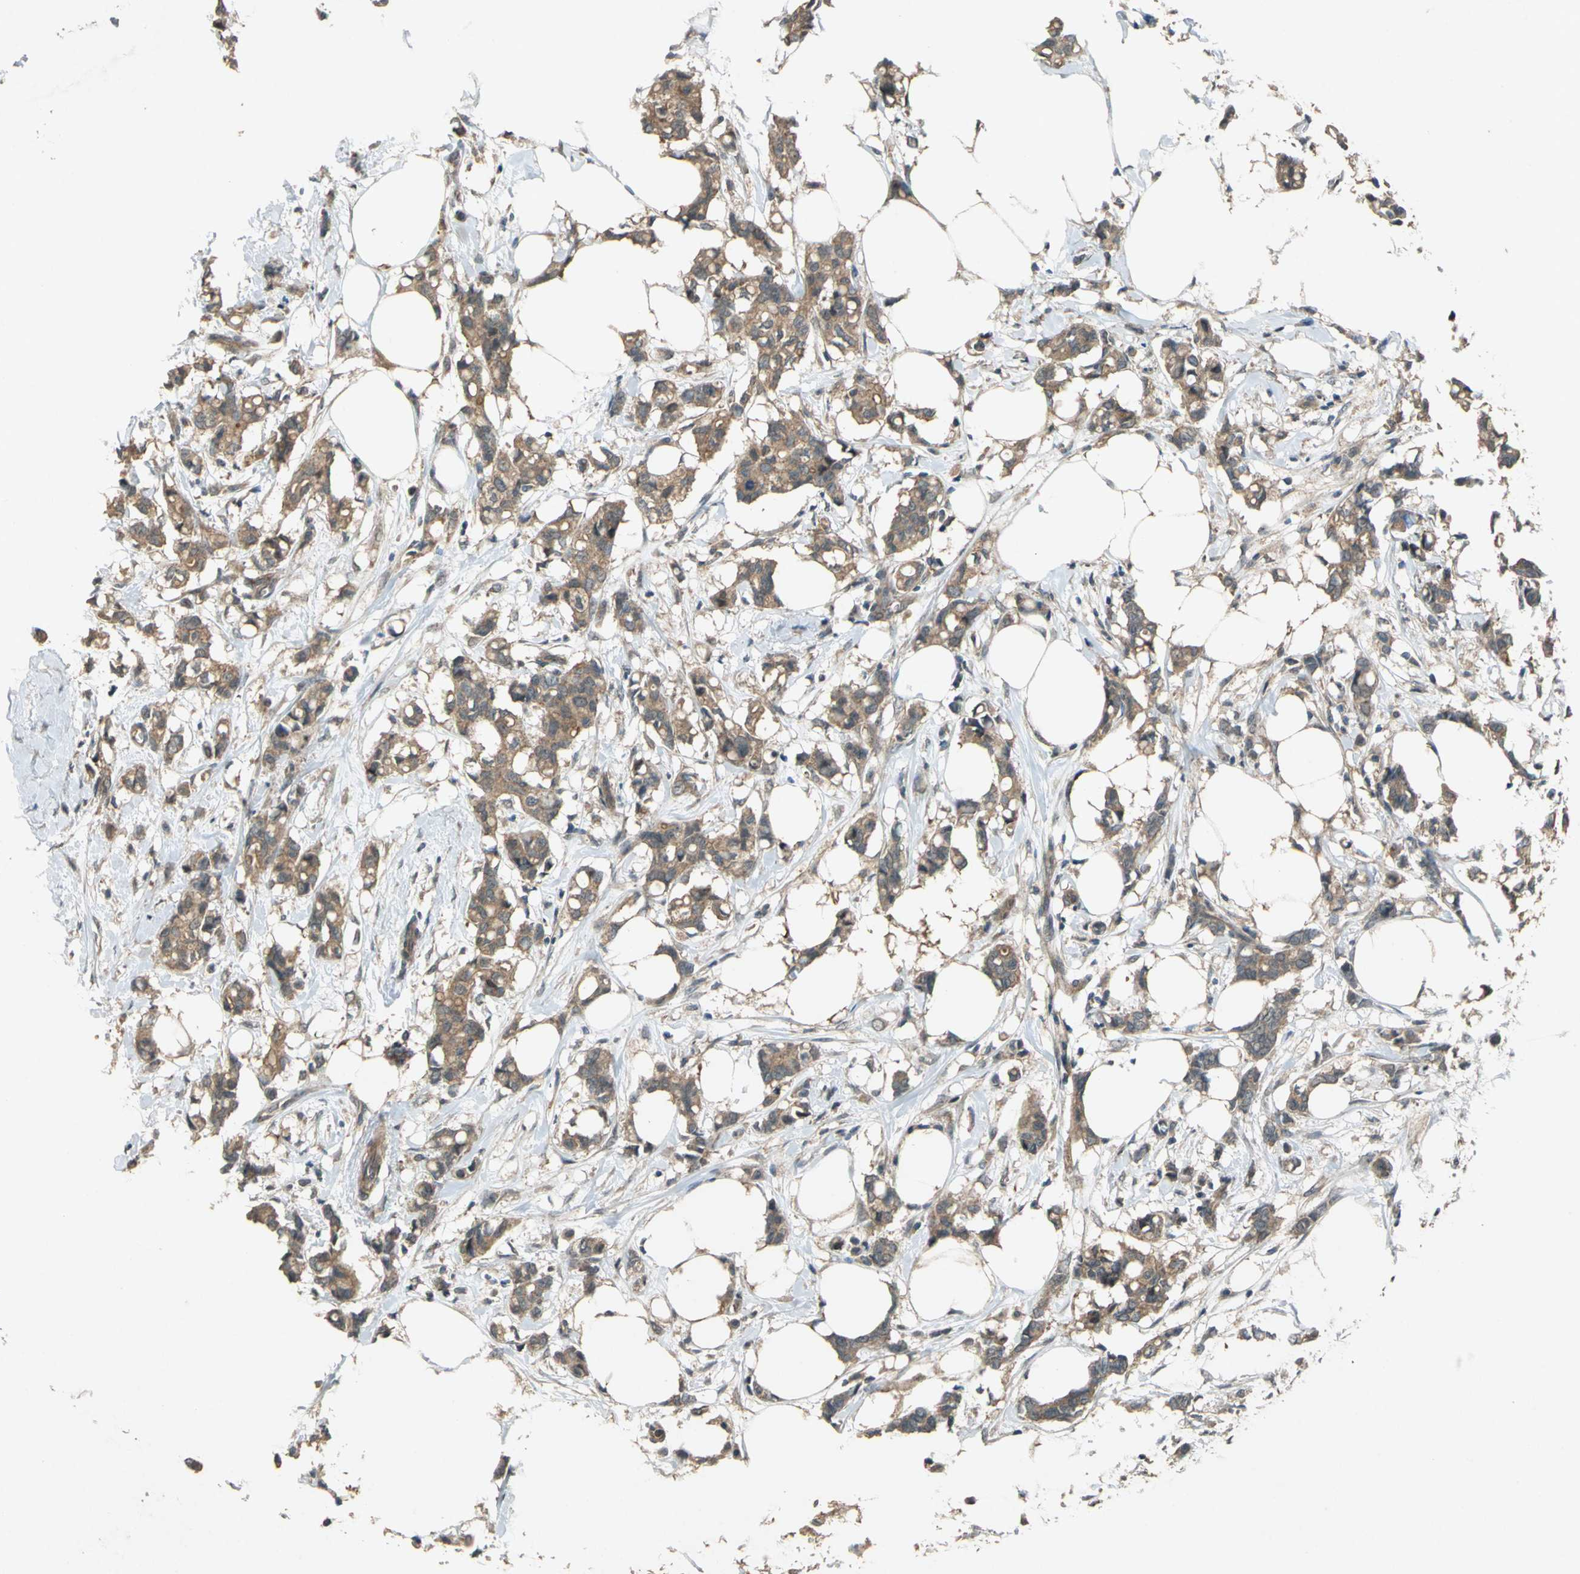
{"staining": {"intensity": "strong", "quantity": ">75%", "location": "cytoplasmic/membranous"}, "tissue": "breast cancer", "cell_type": "Tumor cells", "image_type": "cancer", "snomed": [{"axis": "morphology", "description": "Duct carcinoma"}, {"axis": "topography", "description": "Breast"}], "caption": "Brown immunohistochemical staining in breast cancer (infiltrating ductal carcinoma) reveals strong cytoplasmic/membranous expression in about >75% of tumor cells.", "gene": "EMCN", "patient": {"sex": "female", "age": 84}}